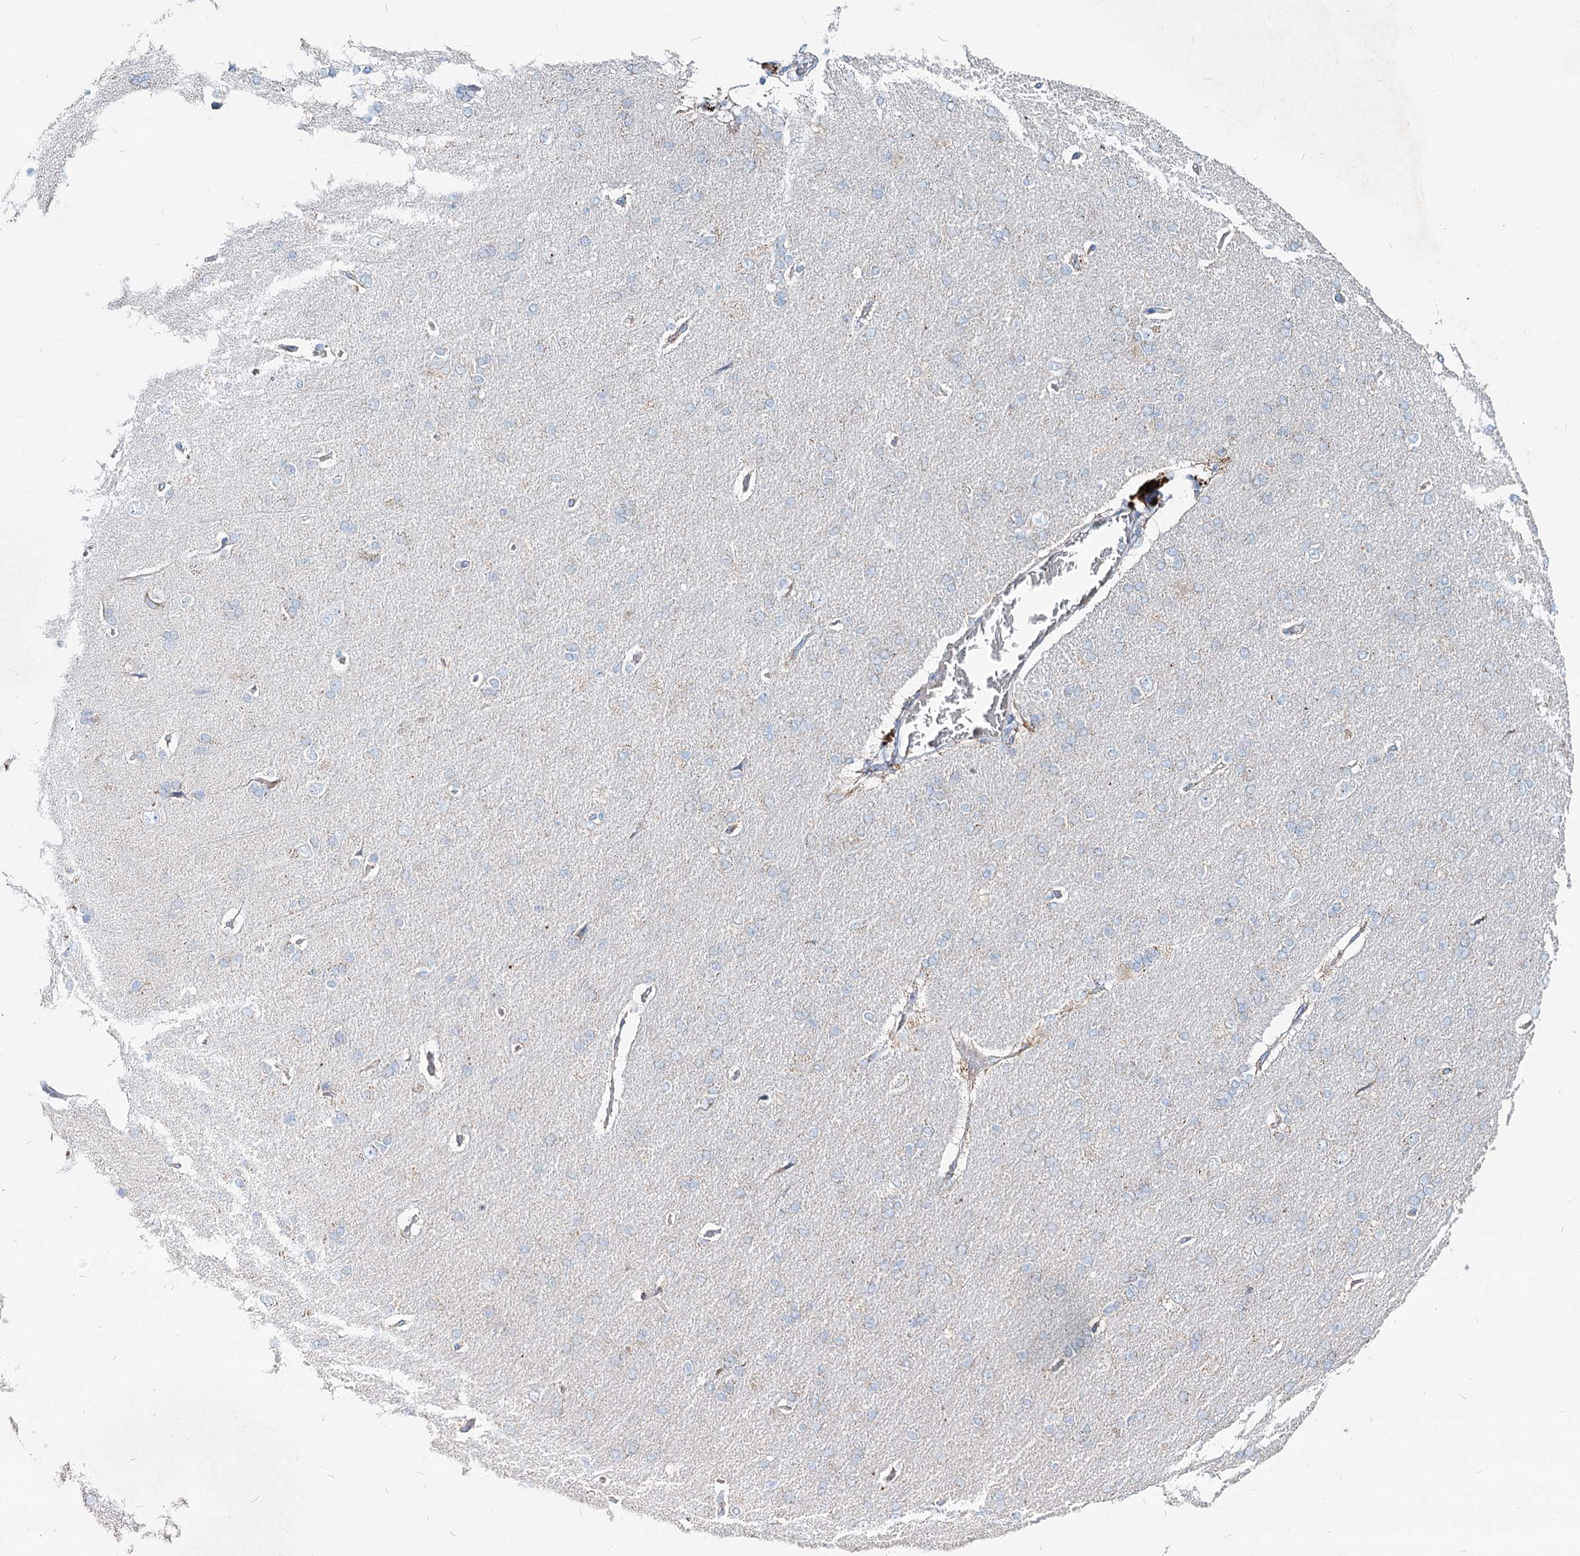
{"staining": {"intensity": "negative", "quantity": "none", "location": "none"}, "tissue": "cerebral cortex", "cell_type": "Endothelial cells", "image_type": "normal", "snomed": [{"axis": "morphology", "description": "Normal tissue, NOS"}, {"axis": "topography", "description": "Cerebral cortex"}], "caption": "An IHC micrograph of normal cerebral cortex is shown. There is no staining in endothelial cells of cerebral cortex. (DAB immunohistochemistry (IHC) visualized using brightfield microscopy, high magnification).", "gene": "MCCC2", "patient": {"sex": "male", "age": 62}}